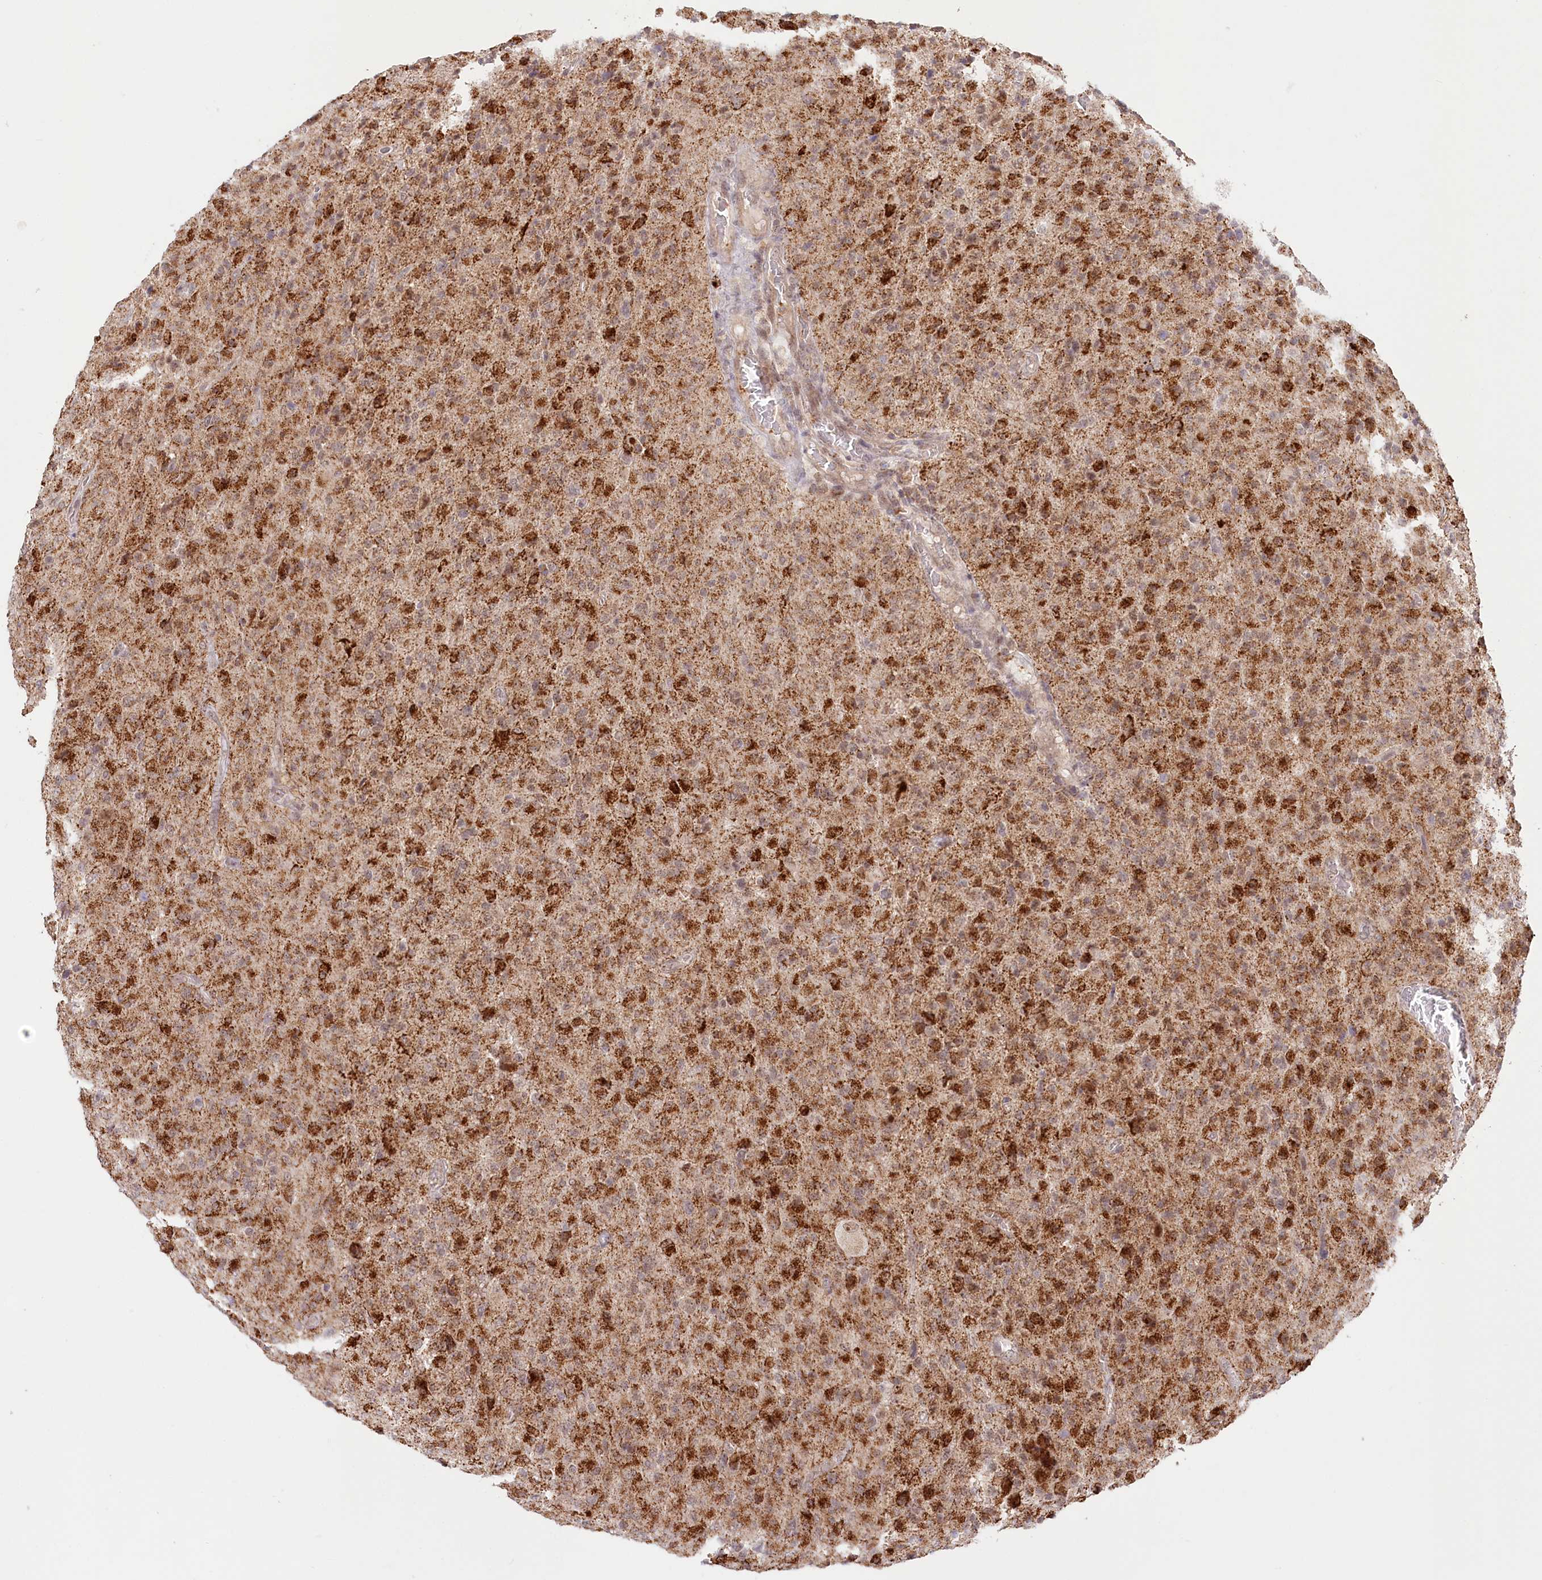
{"staining": {"intensity": "moderate", "quantity": "25%-75%", "location": "cytoplasmic/membranous"}, "tissue": "glioma", "cell_type": "Tumor cells", "image_type": "cancer", "snomed": [{"axis": "morphology", "description": "Glioma, malignant, High grade"}, {"axis": "topography", "description": "Brain"}], "caption": "IHC histopathology image of neoplastic tissue: glioma stained using IHC displays medium levels of moderate protein expression localized specifically in the cytoplasmic/membranous of tumor cells, appearing as a cytoplasmic/membranous brown color.", "gene": "RTN4IP1", "patient": {"sex": "female", "age": 57}}